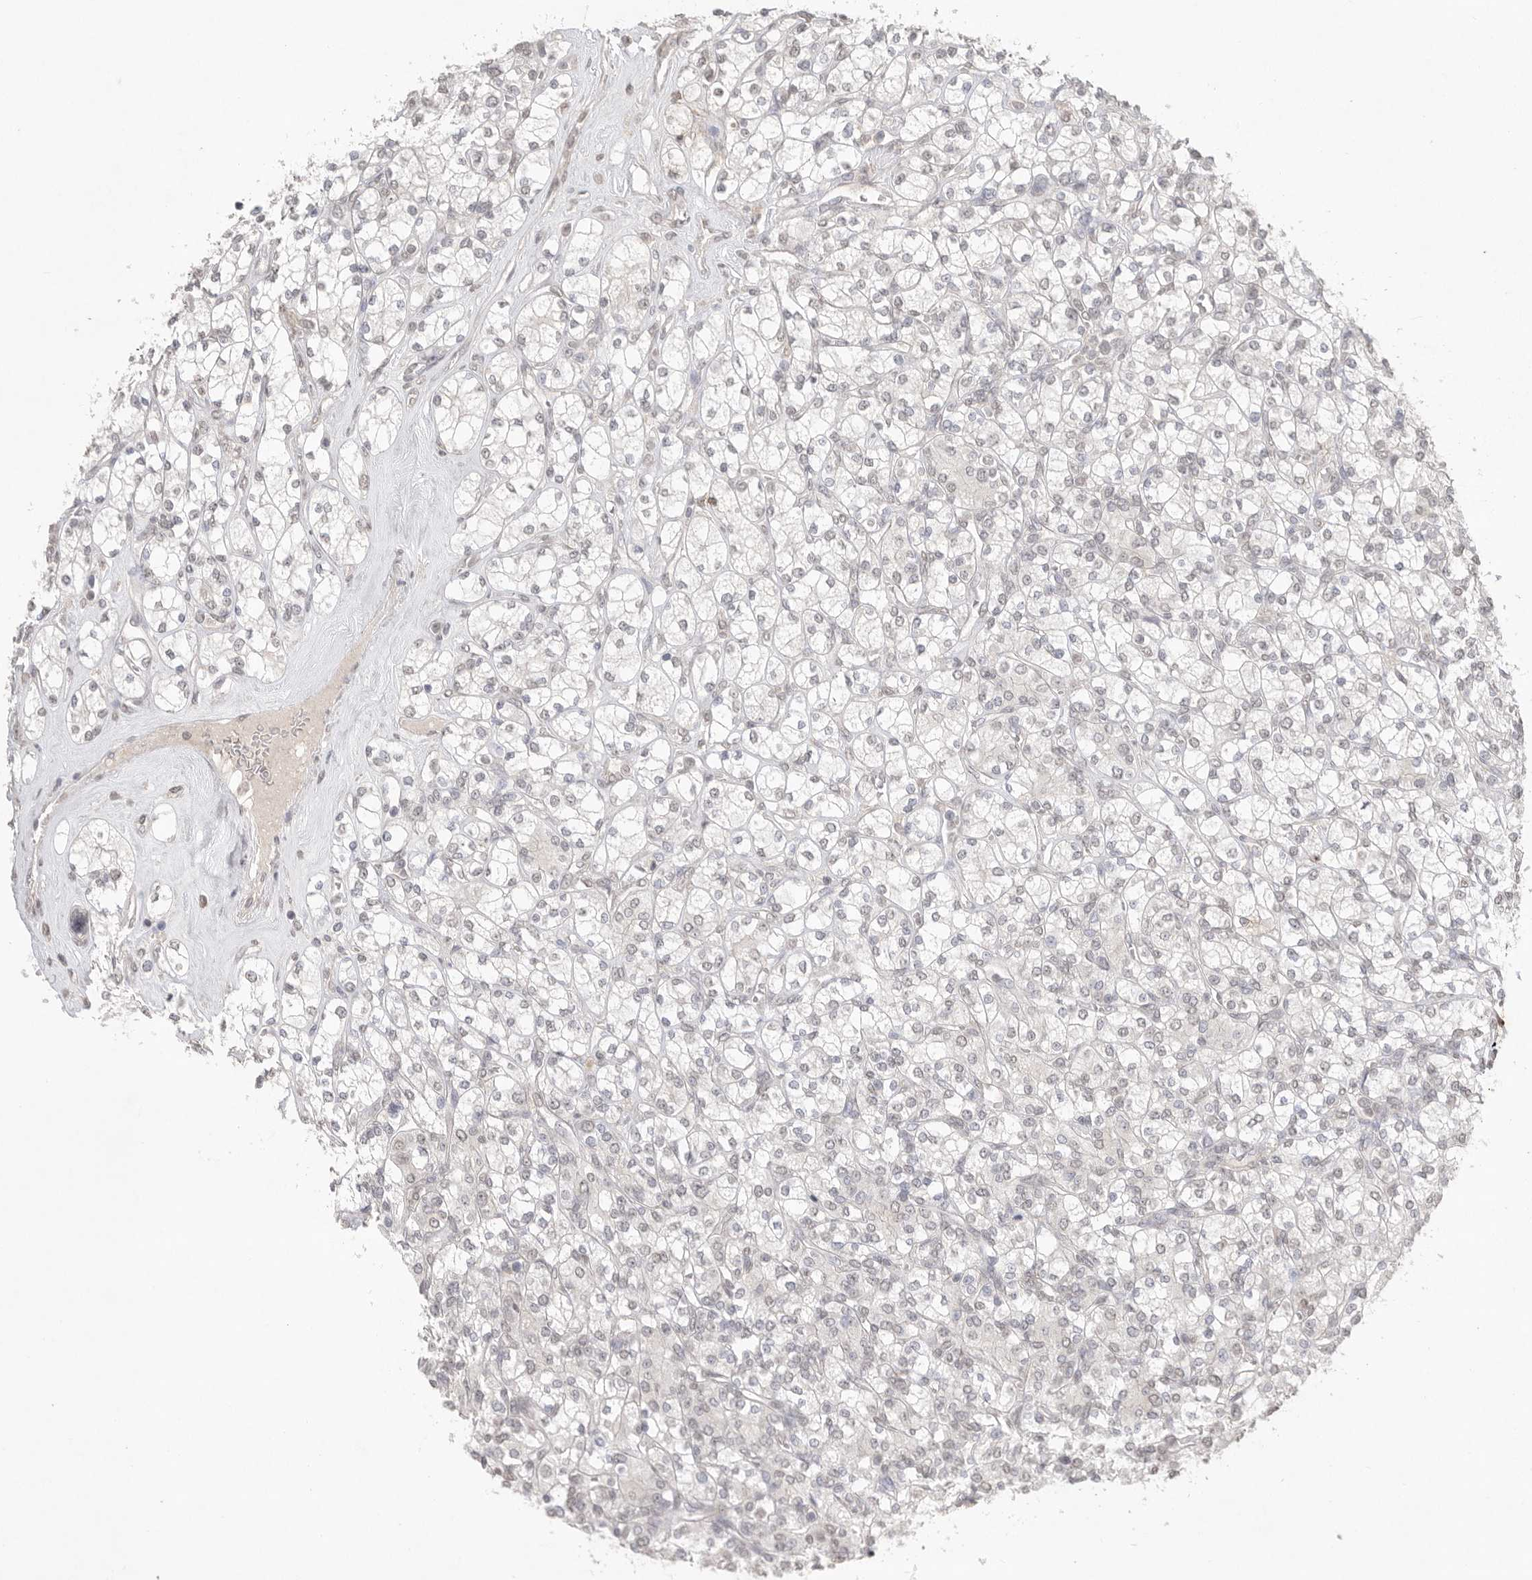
{"staining": {"intensity": "negative", "quantity": "none", "location": "none"}, "tissue": "renal cancer", "cell_type": "Tumor cells", "image_type": "cancer", "snomed": [{"axis": "morphology", "description": "Adenocarcinoma, NOS"}, {"axis": "topography", "description": "Kidney"}], "caption": "IHC of human renal cancer (adenocarcinoma) demonstrates no staining in tumor cells.", "gene": "KLK5", "patient": {"sex": "male", "age": 77}}